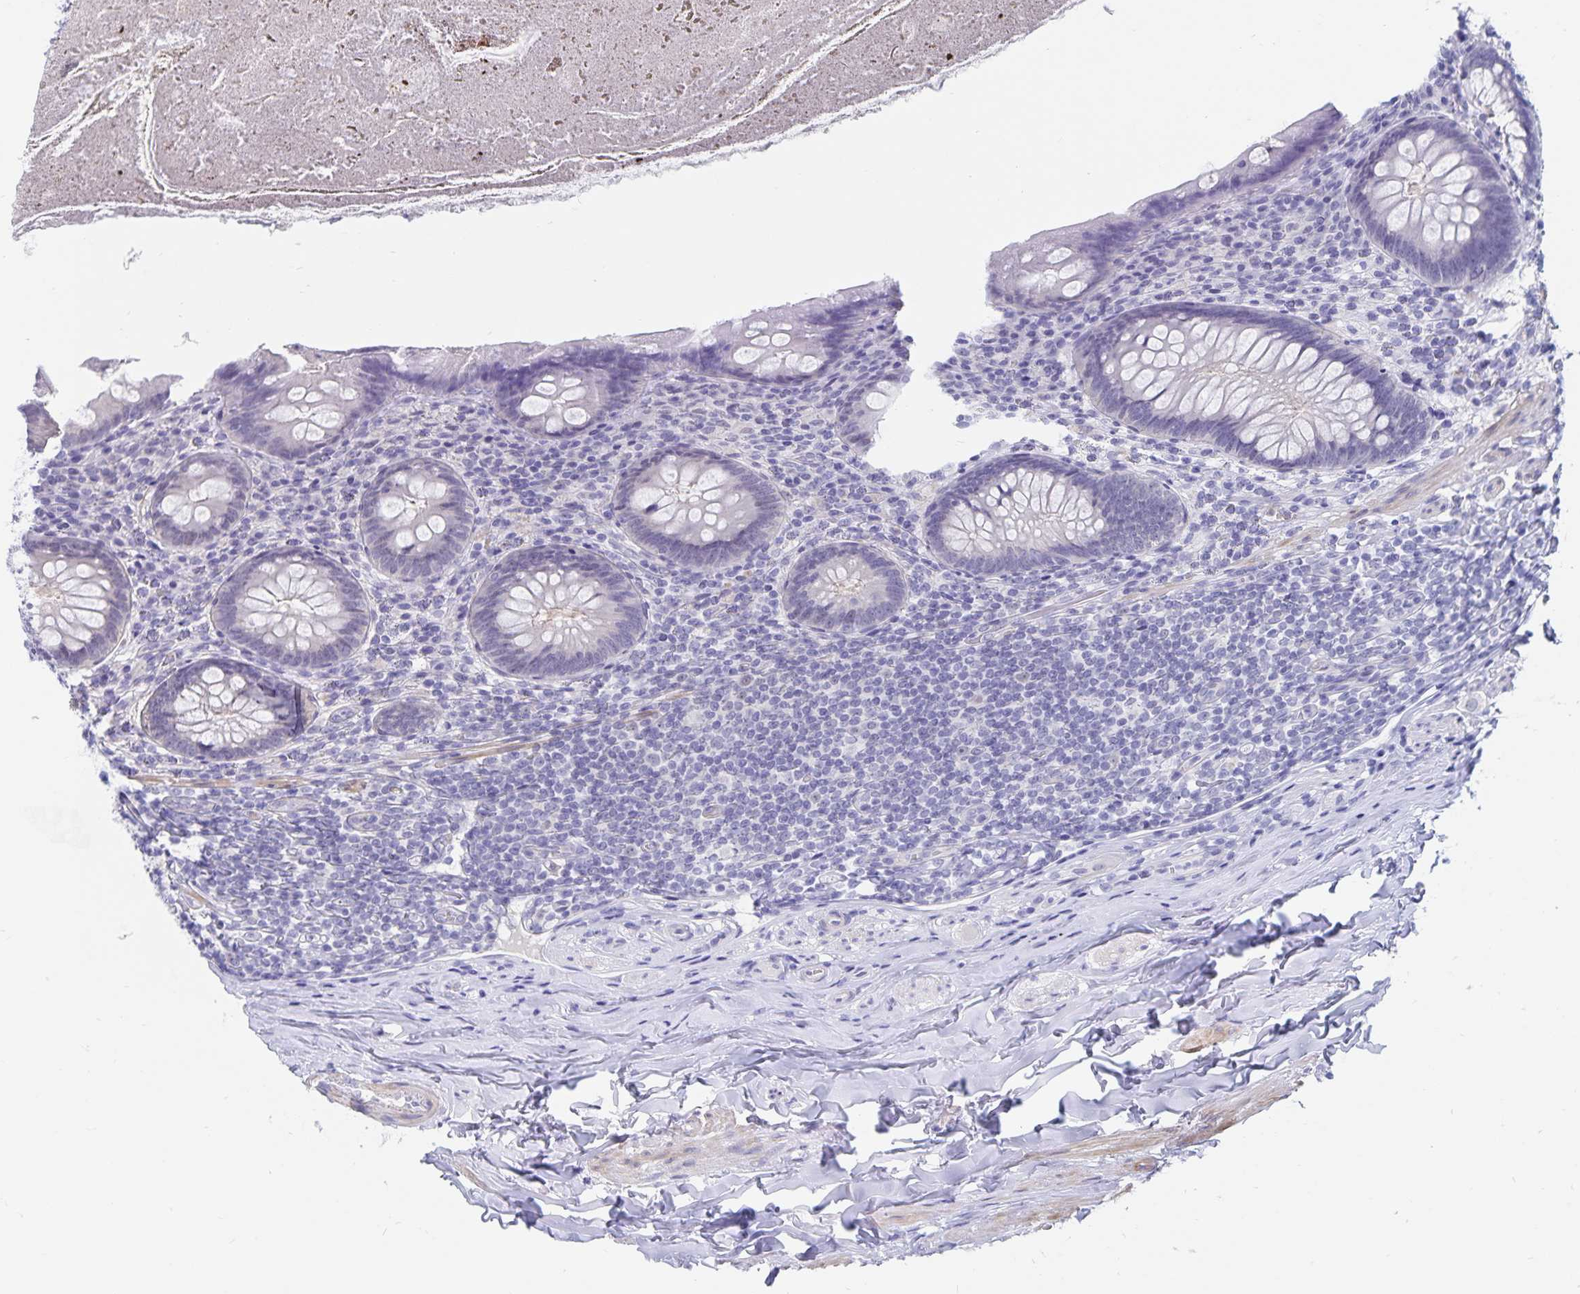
{"staining": {"intensity": "negative", "quantity": "none", "location": "none"}, "tissue": "appendix", "cell_type": "Glandular cells", "image_type": "normal", "snomed": [{"axis": "morphology", "description": "Normal tissue, NOS"}, {"axis": "topography", "description": "Appendix"}], "caption": "Immunohistochemistry histopathology image of normal appendix: appendix stained with DAB shows no significant protein staining in glandular cells.", "gene": "BAG6", "patient": {"sex": "male", "age": 47}}